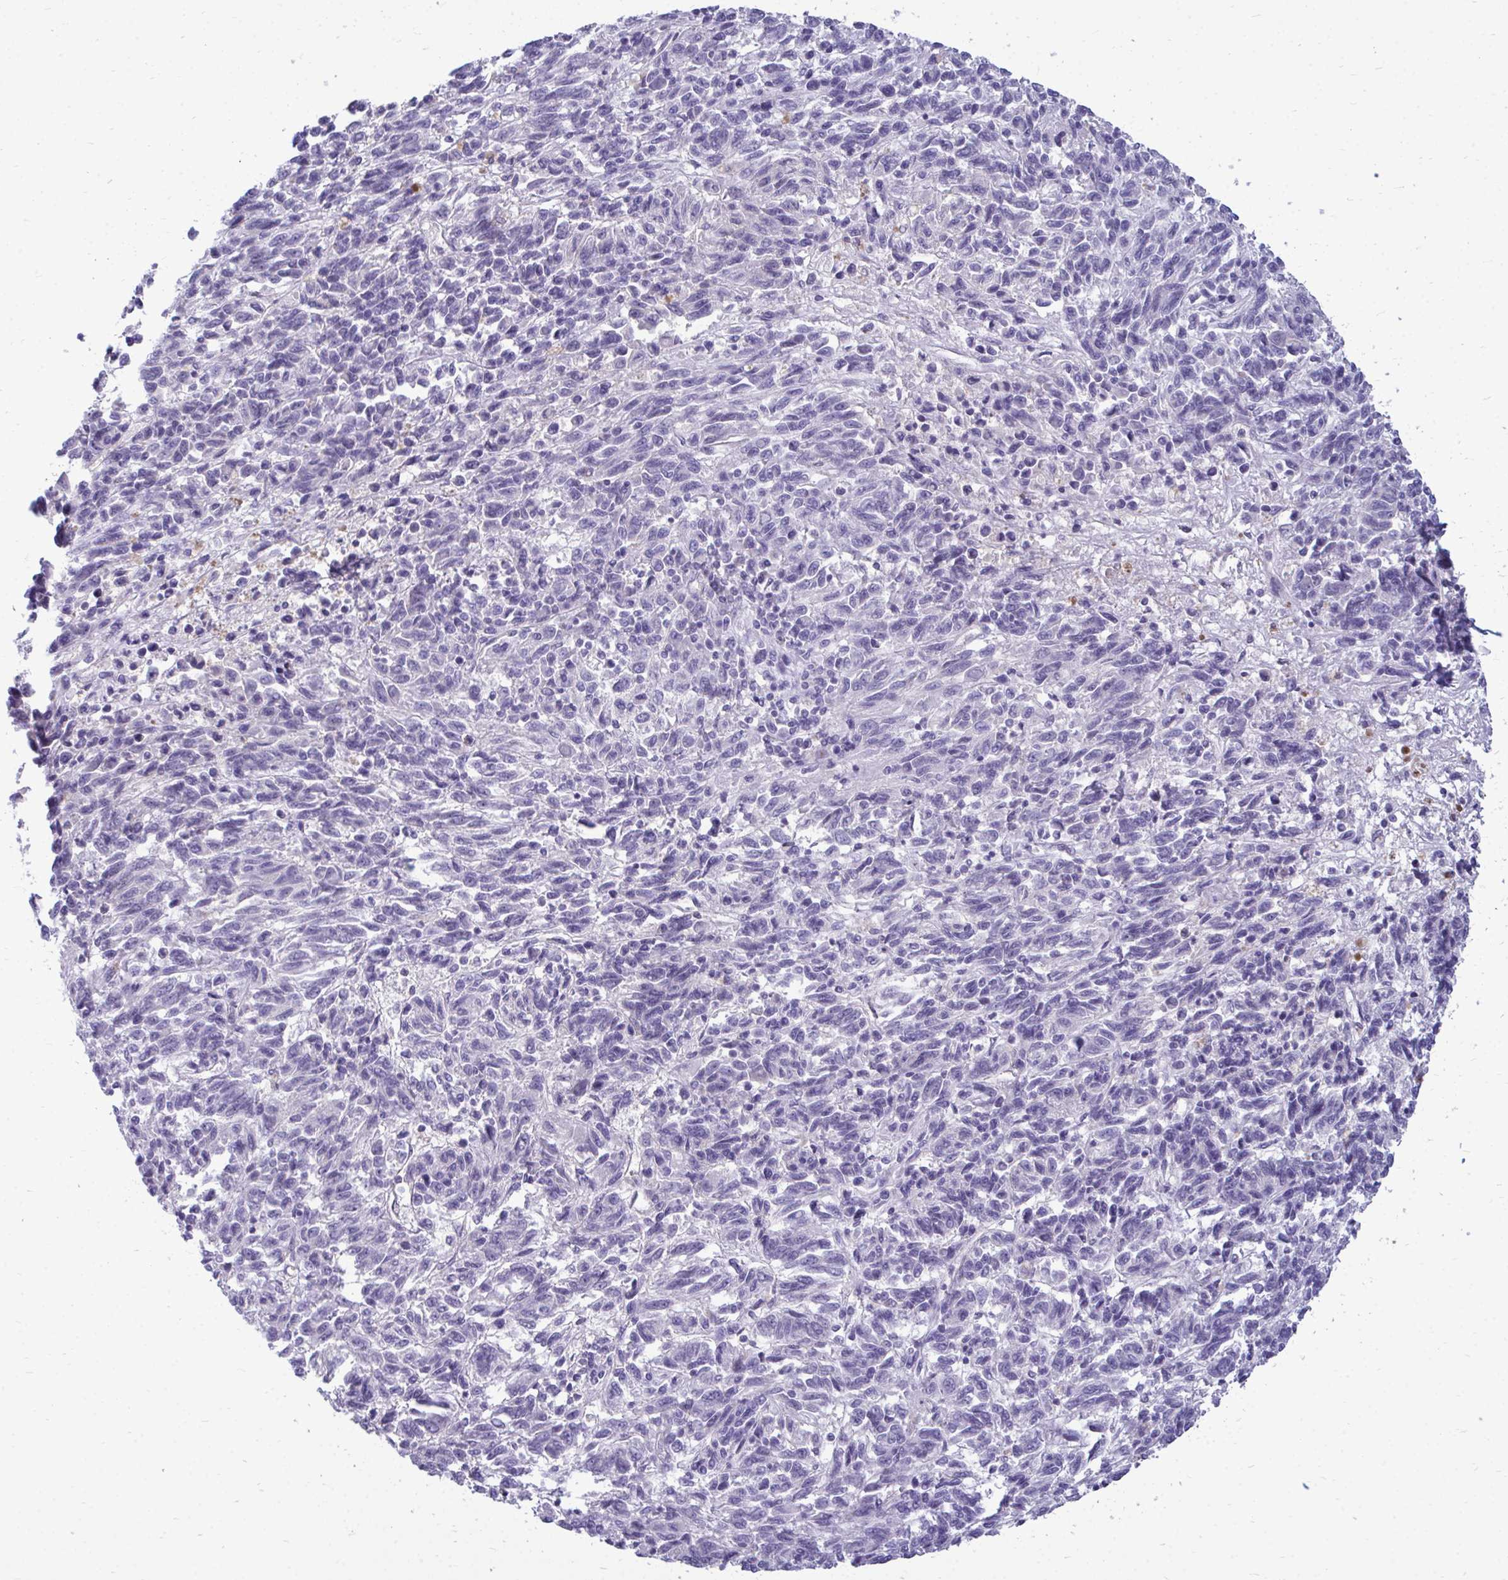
{"staining": {"intensity": "negative", "quantity": "none", "location": "none"}, "tissue": "melanoma", "cell_type": "Tumor cells", "image_type": "cancer", "snomed": [{"axis": "morphology", "description": "Malignant melanoma, Metastatic site"}, {"axis": "topography", "description": "Lung"}], "caption": "An immunohistochemistry photomicrograph of malignant melanoma (metastatic site) is shown. There is no staining in tumor cells of malignant melanoma (metastatic site). (DAB (3,3'-diaminobenzidine) IHC, high magnification).", "gene": "FABP3", "patient": {"sex": "male", "age": 64}}